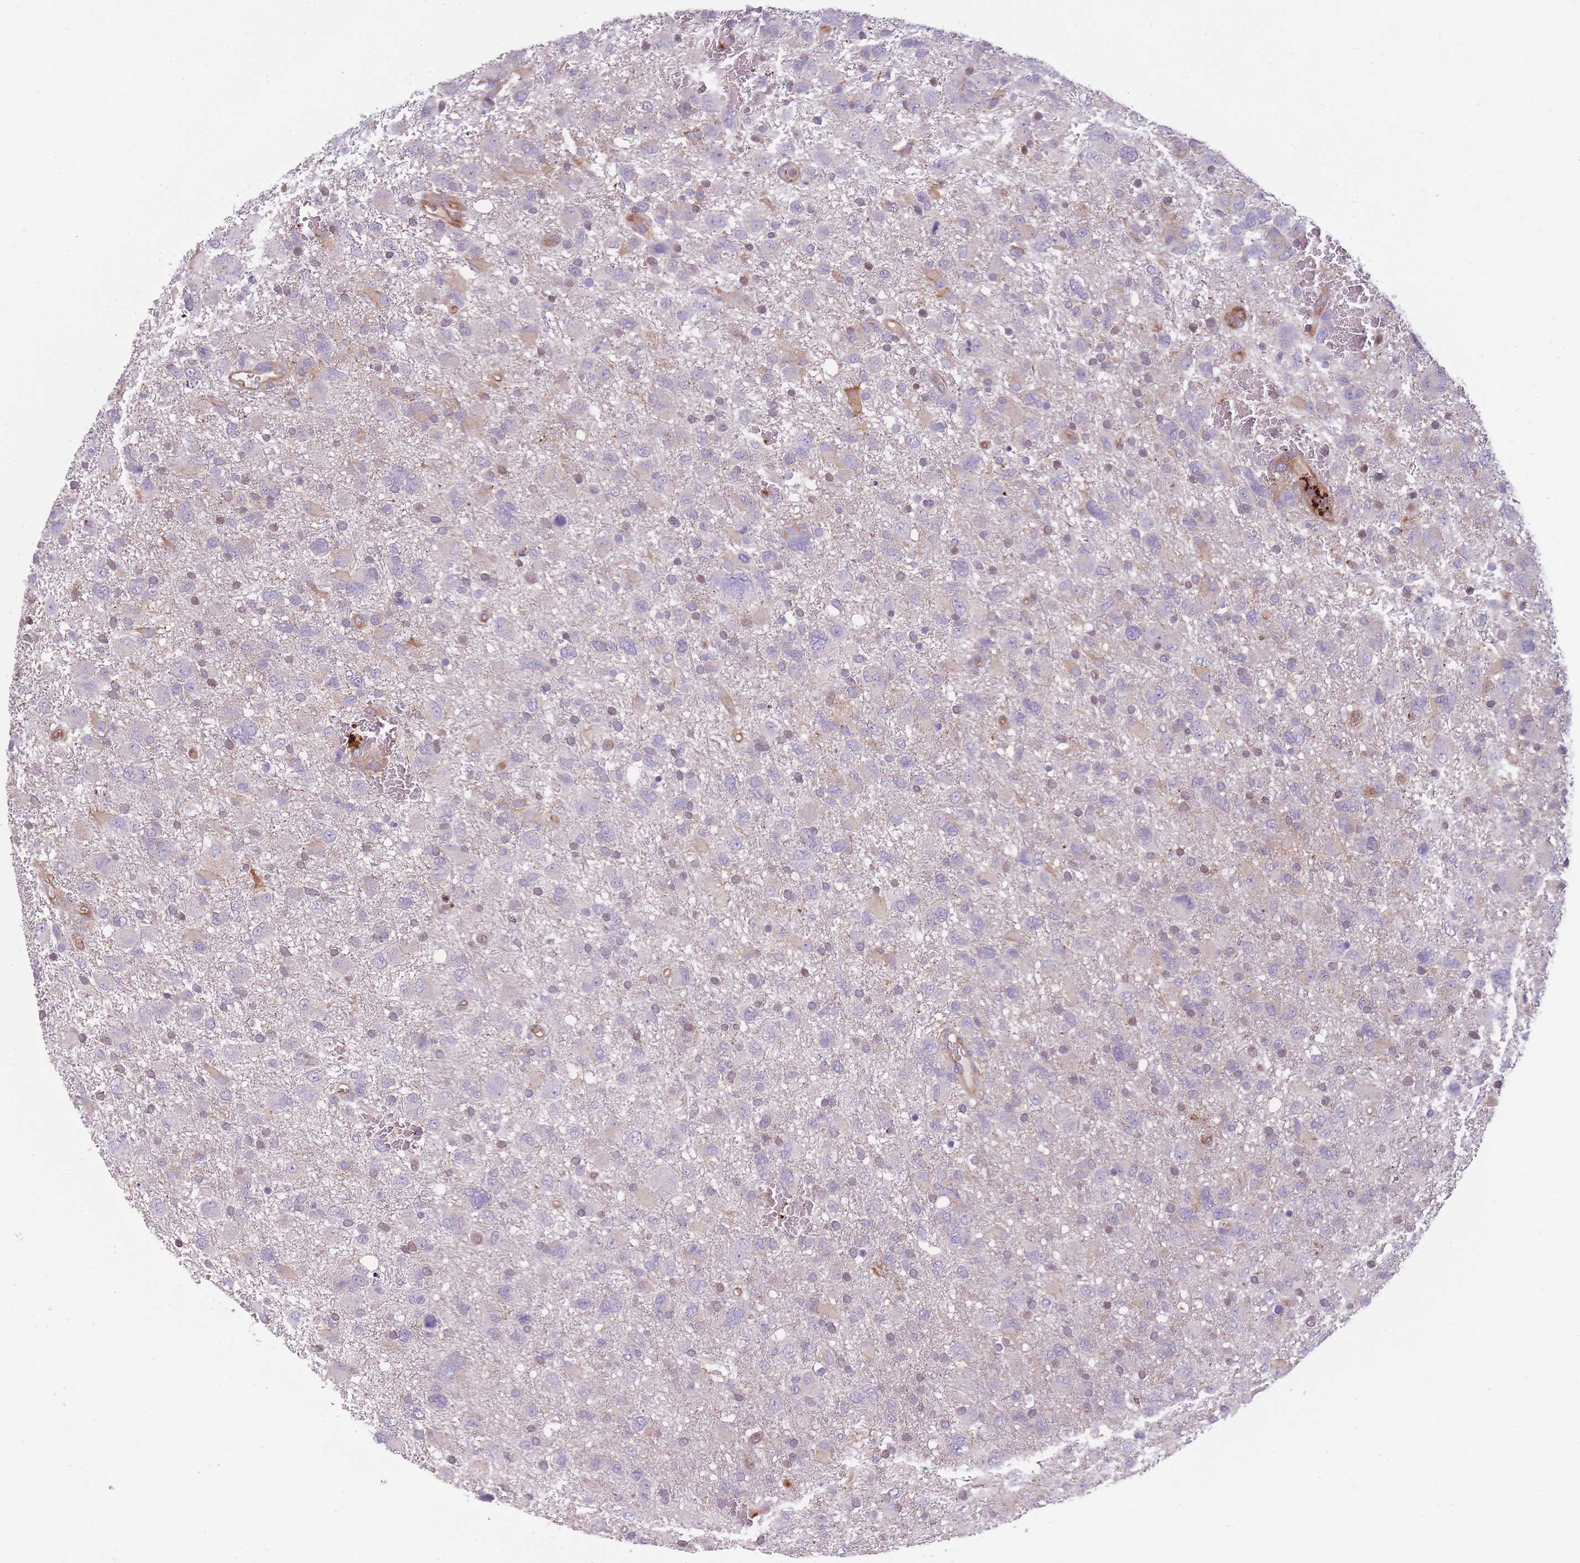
{"staining": {"intensity": "negative", "quantity": "none", "location": "none"}, "tissue": "glioma", "cell_type": "Tumor cells", "image_type": "cancer", "snomed": [{"axis": "morphology", "description": "Glioma, malignant, High grade"}, {"axis": "topography", "description": "Brain"}], "caption": "Glioma was stained to show a protein in brown. There is no significant positivity in tumor cells.", "gene": "NDST2", "patient": {"sex": "male", "age": 61}}